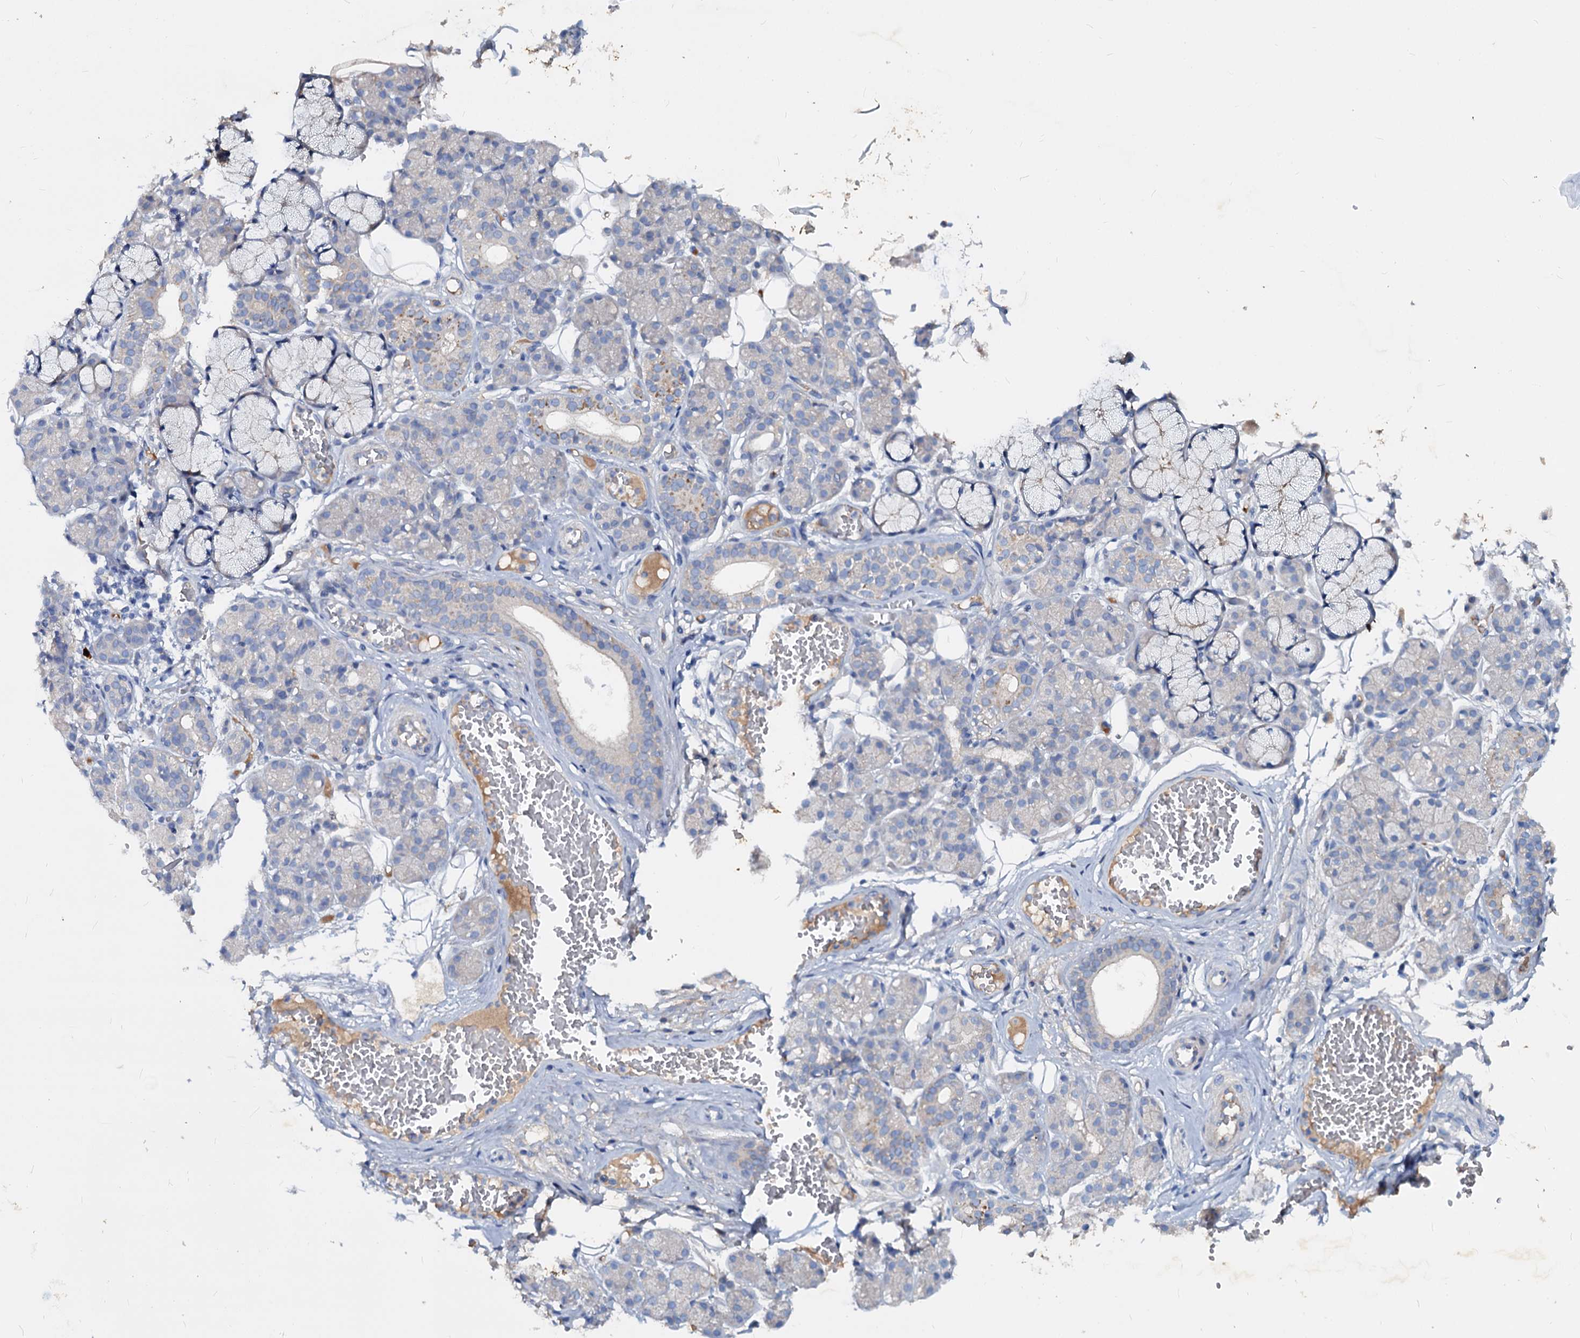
{"staining": {"intensity": "weak", "quantity": "<25%", "location": "cytoplasmic/membranous"}, "tissue": "salivary gland", "cell_type": "Glandular cells", "image_type": "normal", "snomed": [{"axis": "morphology", "description": "Normal tissue, NOS"}, {"axis": "topography", "description": "Salivary gland"}], "caption": "Immunohistochemistry of benign human salivary gland displays no expression in glandular cells.", "gene": "ACY3", "patient": {"sex": "male", "age": 63}}